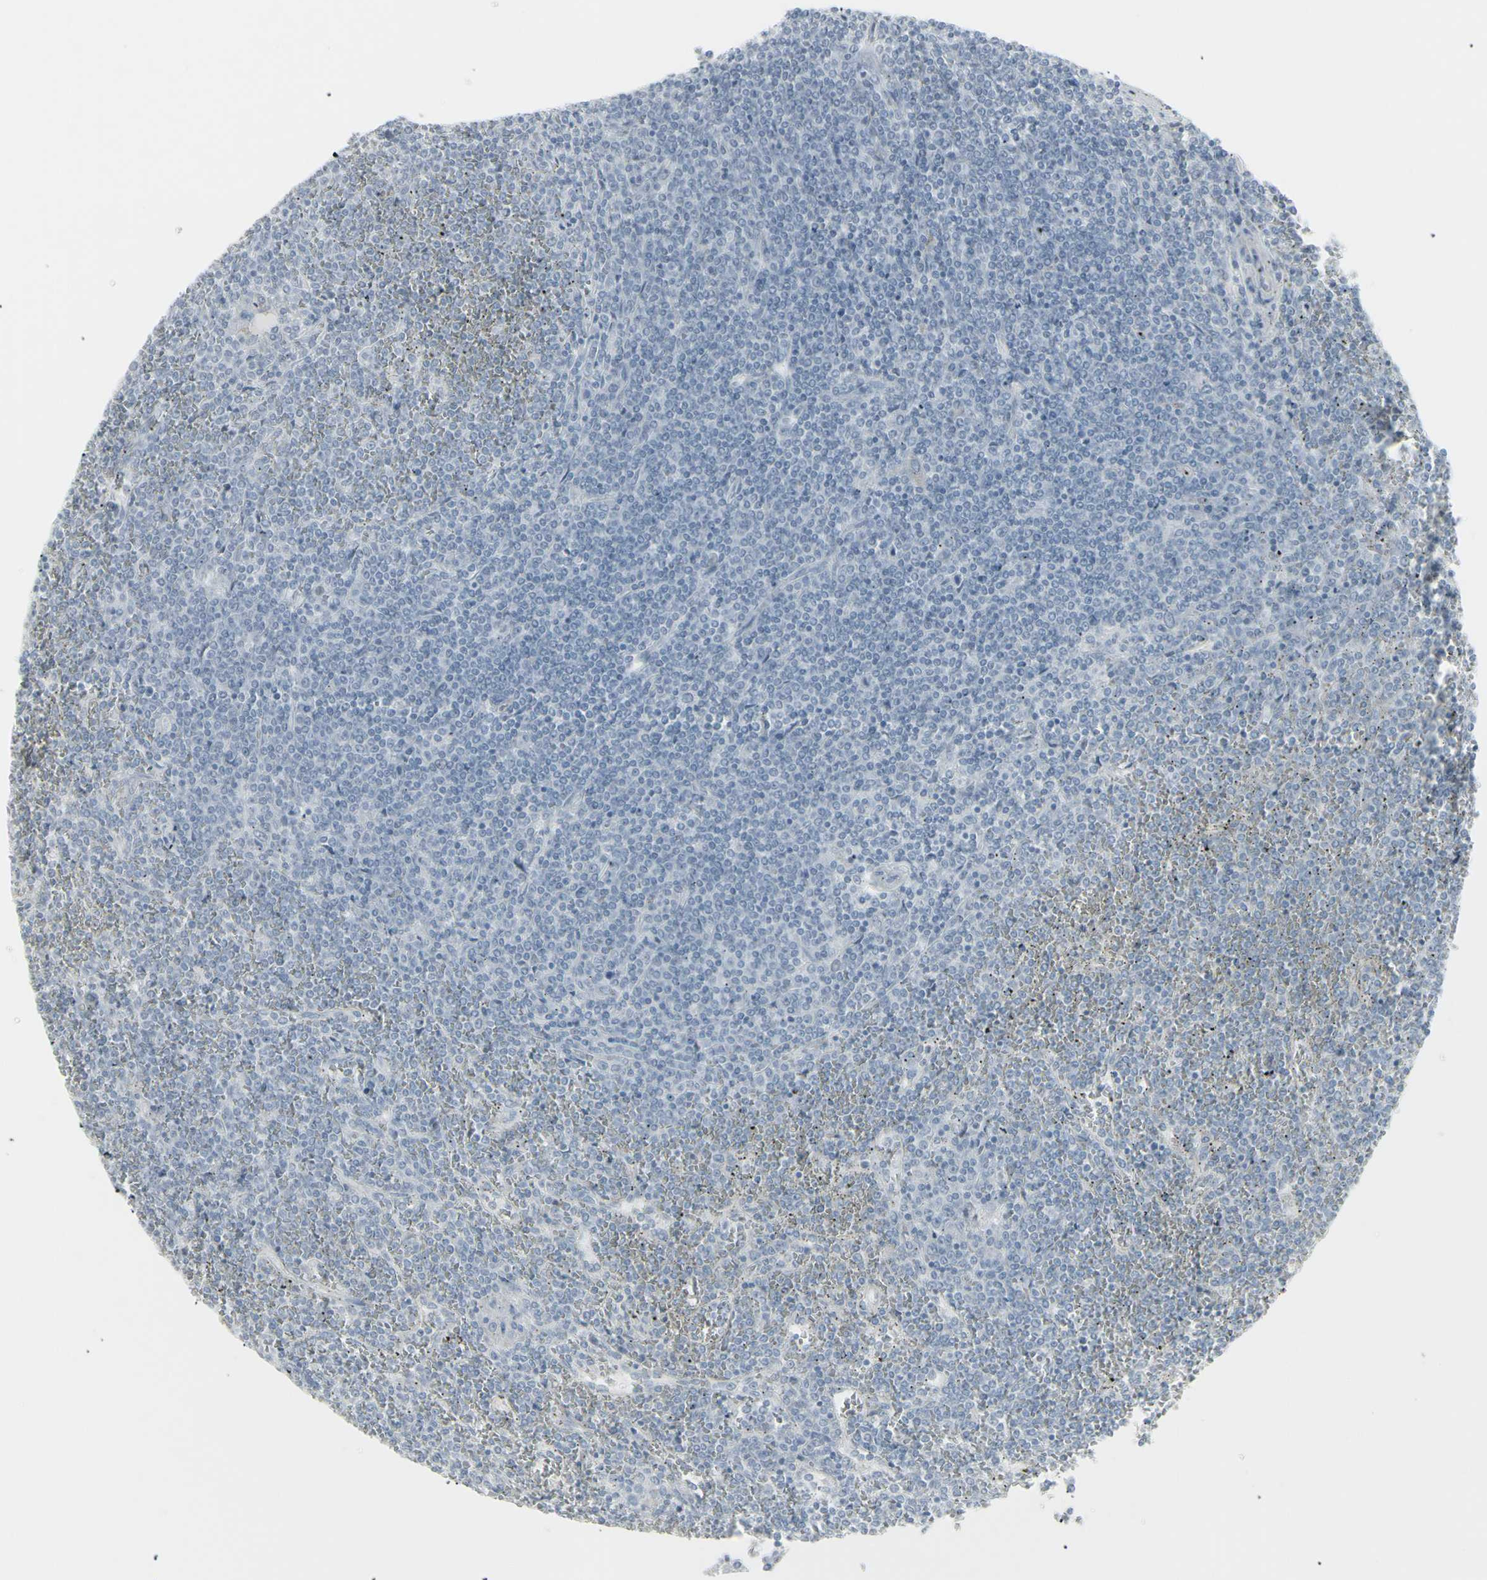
{"staining": {"intensity": "negative", "quantity": "none", "location": "none"}, "tissue": "lymphoma", "cell_type": "Tumor cells", "image_type": "cancer", "snomed": [{"axis": "morphology", "description": "Malignant lymphoma, non-Hodgkin's type, Low grade"}, {"axis": "topography", "description": "Spleen"}], "caption": "This is an immunohistochemistry (IHC) photomicrograph of malignant lymphoma, non-Hodgkin's type (low-grade). There is no staining in tumor cells.", "gene": "YBX2", "patient": {"sex": "female", "age": 19}}